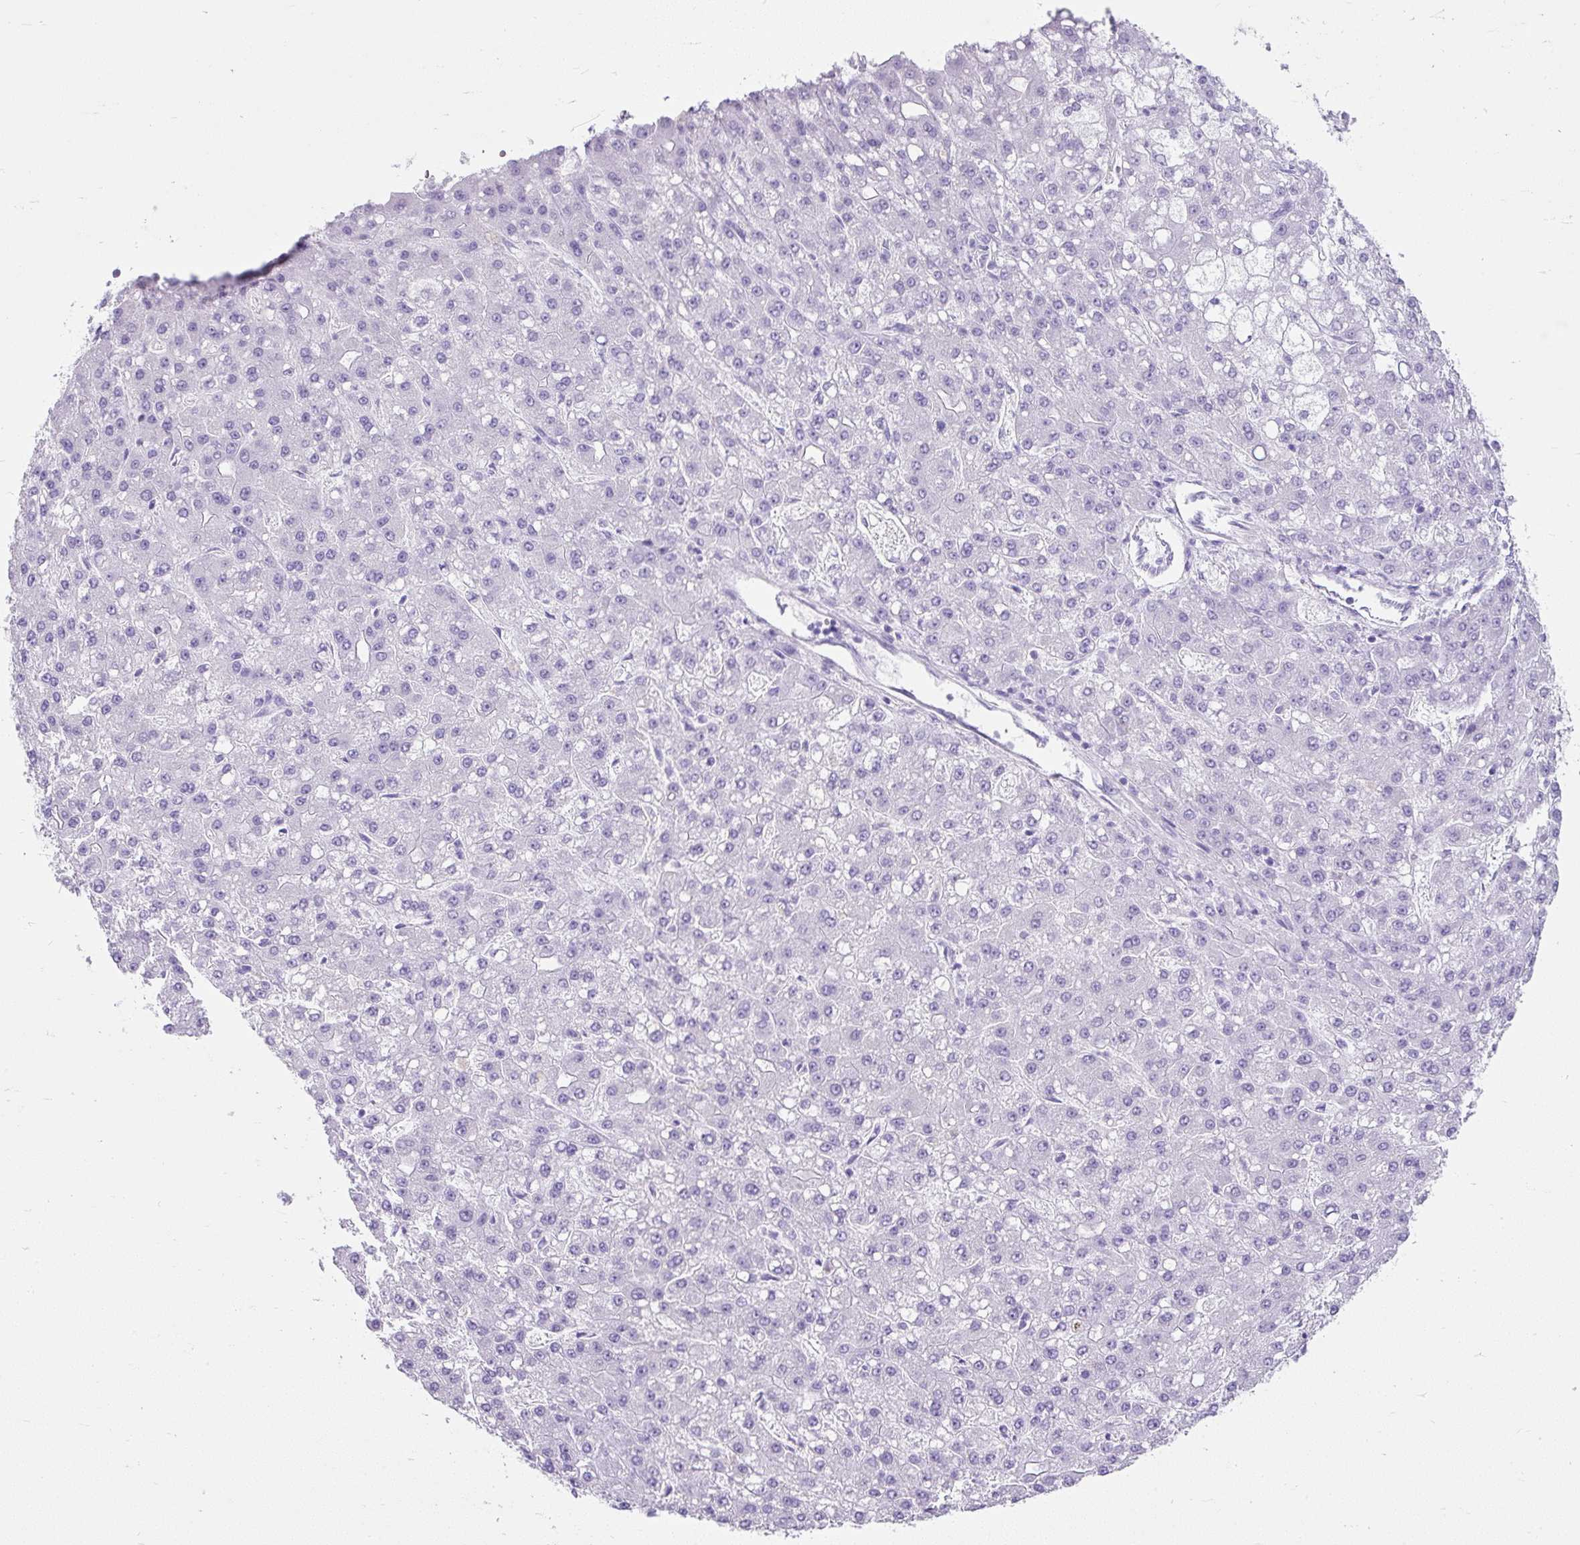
{"staining": {"intensity": "negative", "quantity": "none", "location": "none"}, "tissue": "liver cancer", "cell_type": "Tumor cells", "image_type": "cancer", "snomed": [{"axis": "morphology", "description": "Carcinoma, Hepatocellular, NOS"}, {"axis": "topography", "description": "Liver"}], "caption": "The histopathology image exhibits no staining of tumor cells in hepatocellular carcinoma (liver). (Immunohistochemistry, brightfield microscopy, high magnification).", "gene": "PLCXD2", "patient": {"sex": "male", "age": 67}}